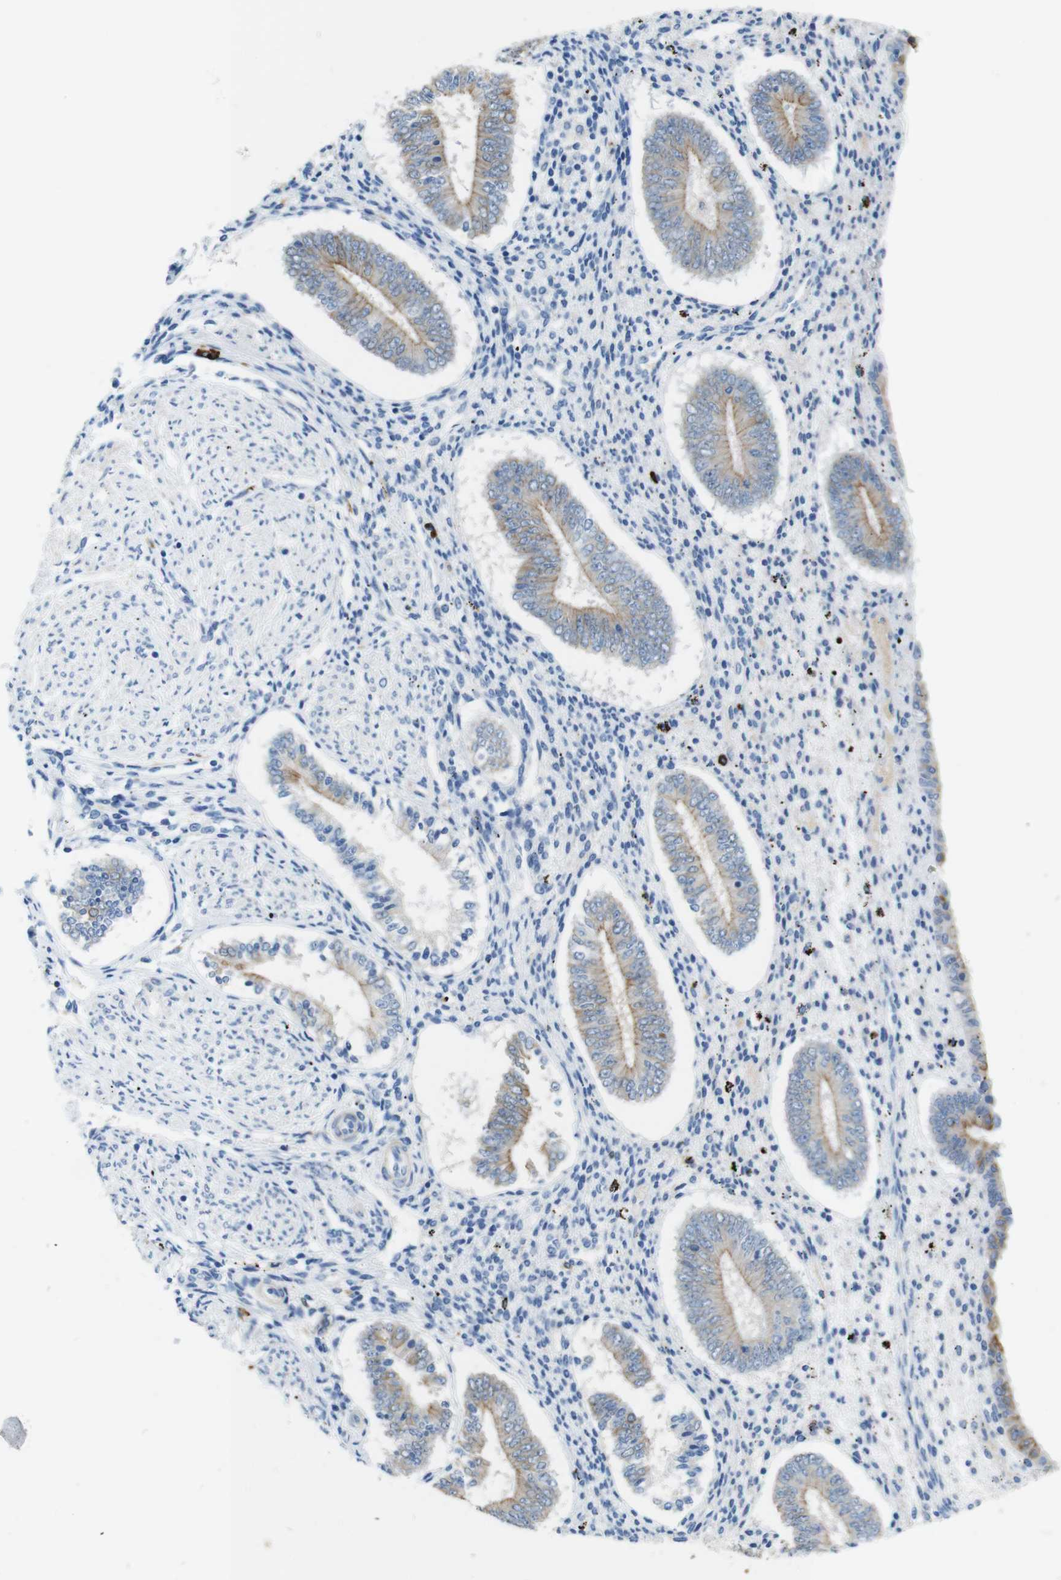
{"staining": {"intensity": "negative", "quantity": "none", "location": "none"}, "tissue": "endometrium", "cell_type": "Cells in endometrial stroma", "image_type": "normal", "snomed": [{"axis": "morphology", "description": "Normal tissue, NOS"}, {"axis": "topography", "description": "Endometrium"}], "caption": "IHC histopathology image of benign endometrium: human endometrium stained with DAB (3,3'-diaminobenzidine) reveals no significant protein positivity in cells in endometrial stroma. (DAB IHC with hematoxylin counter stain).", "gene": "CLMN", "patient": {"sex": "female", "age": 42}}